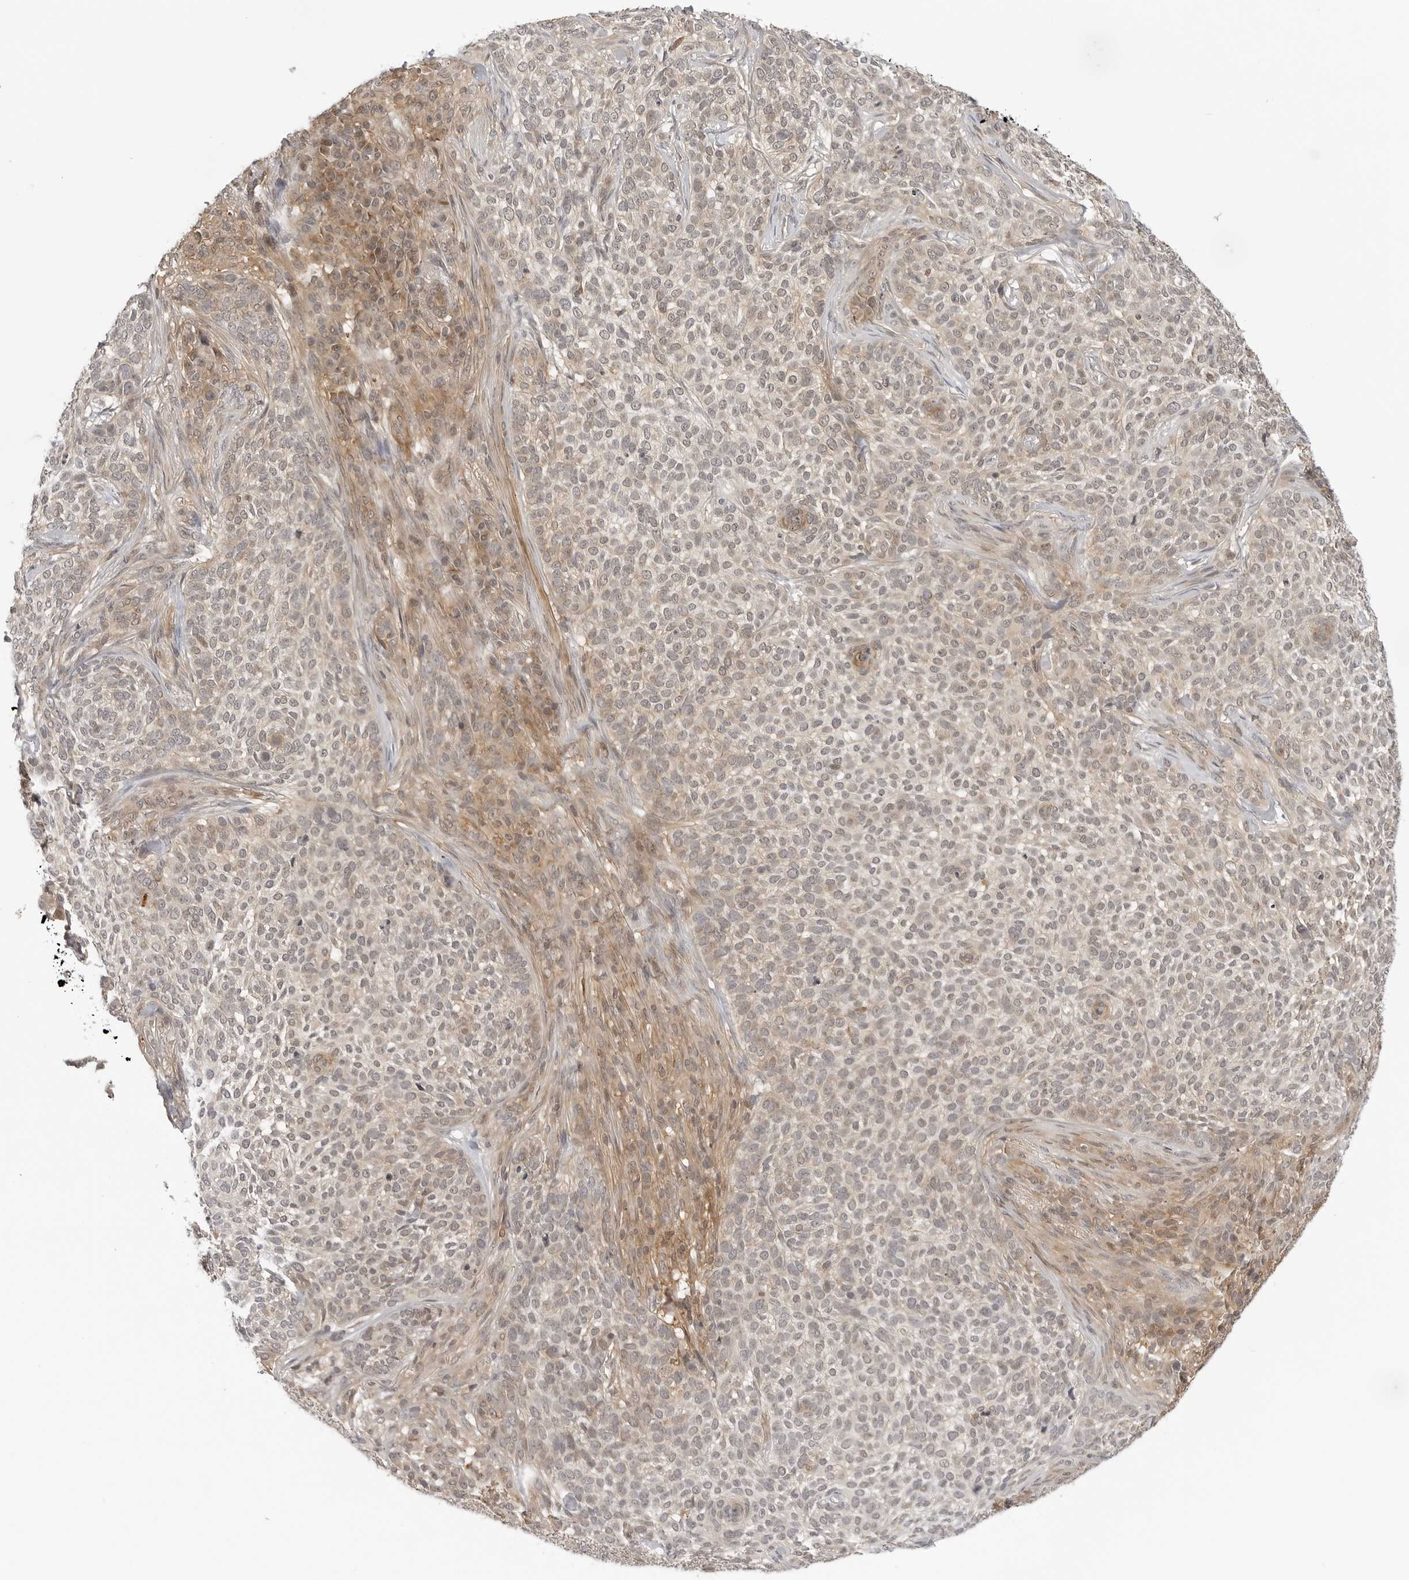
{"staining": {"intensity": "weak", "quantity": "<25%", "location": "cytoplasmic/membranous"}, "tissue": "skin cancer", "cell_type": "Tumor cells", "image_type": "cancer", "snomed": [{"axis": "morphology", "description": "Basal cell carcinoma"}, {"axis": "topography", "description": "Skin"}], "caption": "Immunohistochemistry (IHC) of human skin cancer (basal cell carcinoma) shows no expression in tumor cells.", "gene": "MAP2K5", "patient": {"sex": "female", "age": 64}}